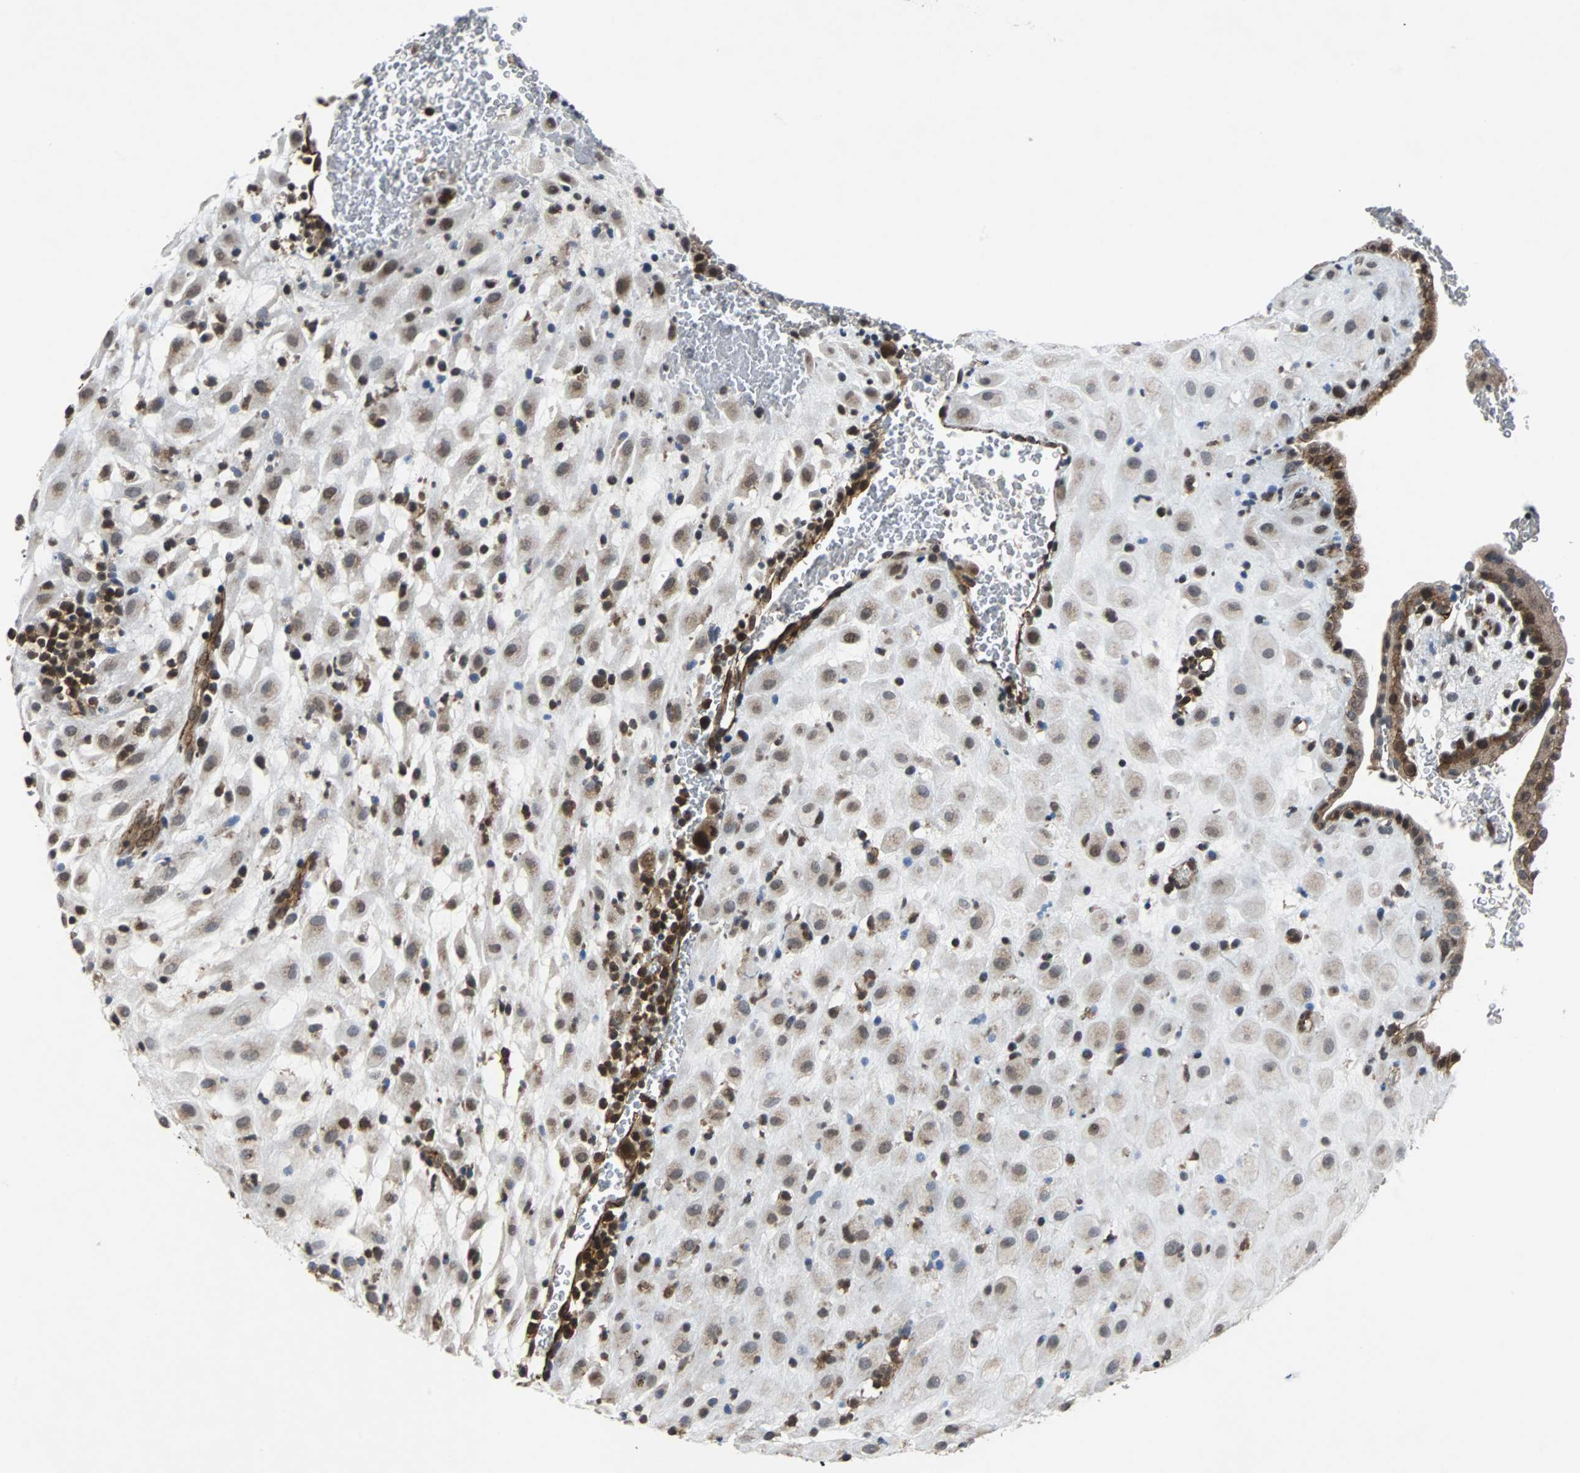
{"staining": {"intensity": "moderate", "quantity": ">75%", "location": "cytoplasmic/membranous"}, "tissue": "placenta", "cell_type": "Decidual cells", "image_type": "normal", "snomed": [{"axis": "morphology", "description": "Normal tissue, NOS"}, {"axis": "topography", "description": "Placenta"}], "caption": "Unremarkable placenta displays moderate cytoplasmic/membranous positivity in approximately >75% of decidual cells, visualized by immunohistochemistry.", "gene": "LSR", "patient": {"sex": "female", "age": 19}}